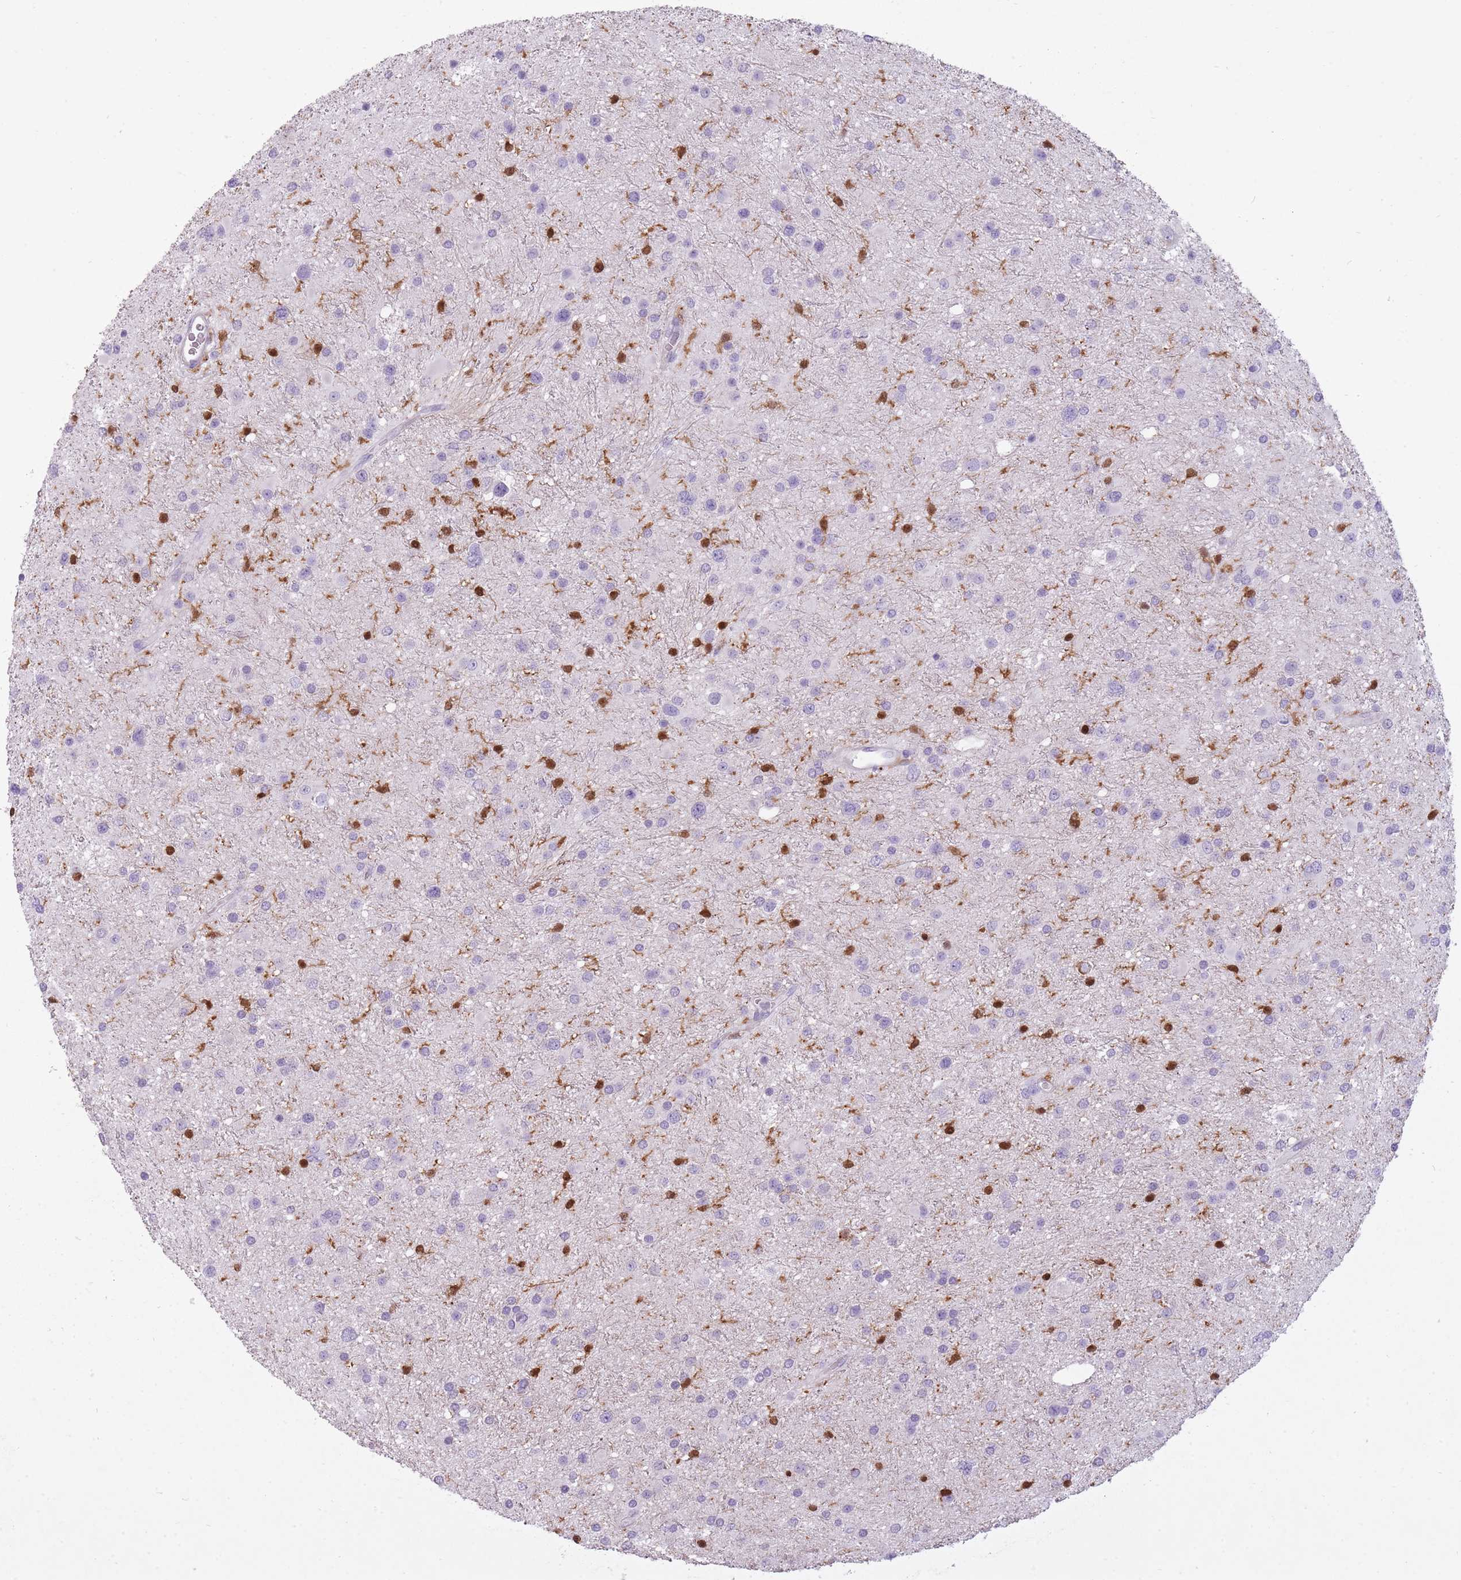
{"staining": {"intensity": "moderate", "quantity": "<25%", "location": "cytoplasmic/membranous,nuclear"}, "tissue": "glioma", "cell_type": "Tumor cells", "image_type": "cancer", "snomed": [{"axis": "morphology", "description": "Glioma, malignant, Low grade"}, {"axis": "topography", "description": "Brain"}], "caption": "Tumor cells exhibit moderate cytoplasmic/membranous and nuclear positivity in about <25% of cells in glioma. (Stains: DAB in brown, nuclei in blue, Microscopy: brightfield microscopy at high magnification).", "gene": "LGALS9", "patient": {"sex": "female", "age": 32}}